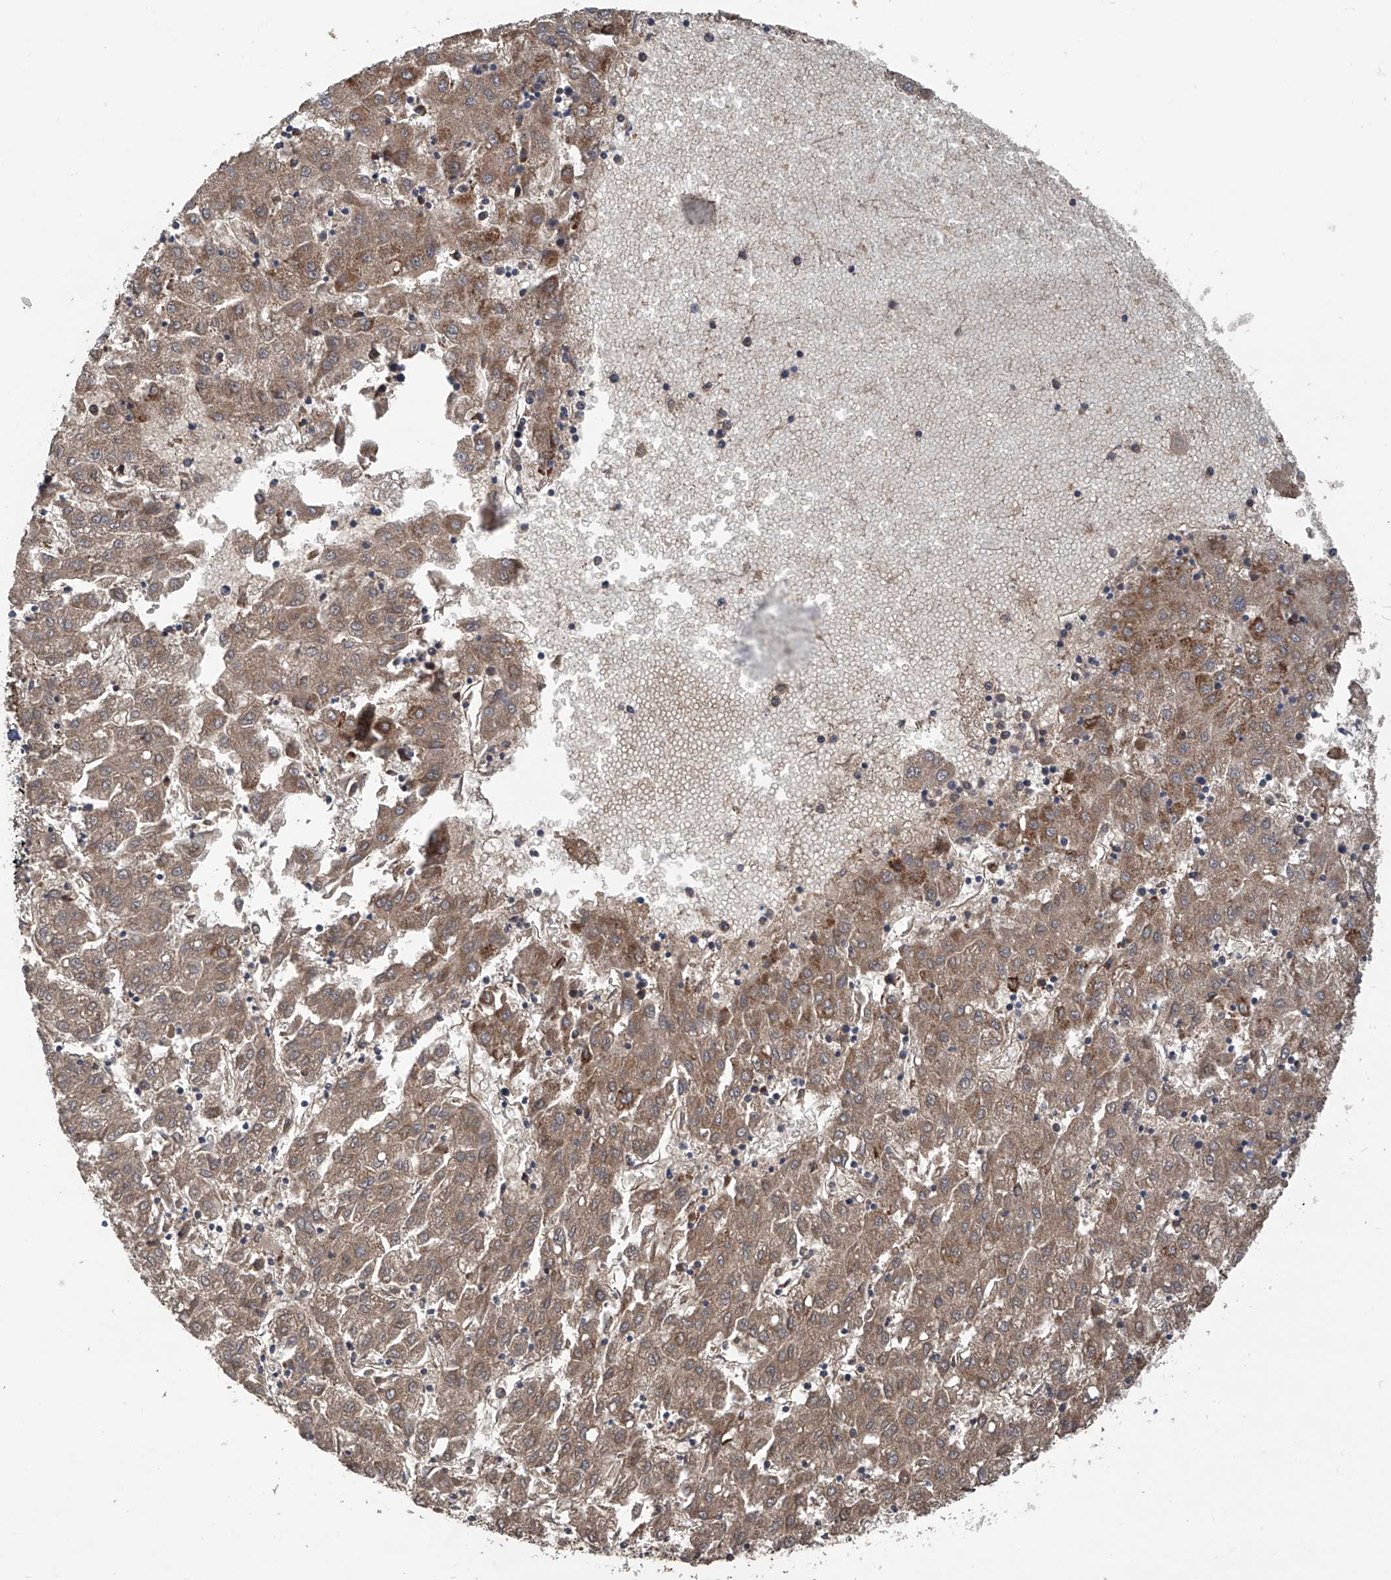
{"staining": {"intensity": "moderate", "quantity": ">75%", "location": "cytoplasmic/membranous"}, "tissue": "liver cancer", "cell_type": "Tumor cells", "image_type": "cancer", "snomed": [{"axis": "morphology", "description": "Carcinoma, Hepatocellular, NOS"}, {"axis": "topography", "description": "Liver"}], "caption": "Hepatocellular carcinoma (liver) stained with DAB IHC demonstrates medium levels of moderate cytoplasmic/membranous positivity in about >75% of tumor cells.", "gene": "ASCC3", "patient": {"sex": "male", "age": 72}}